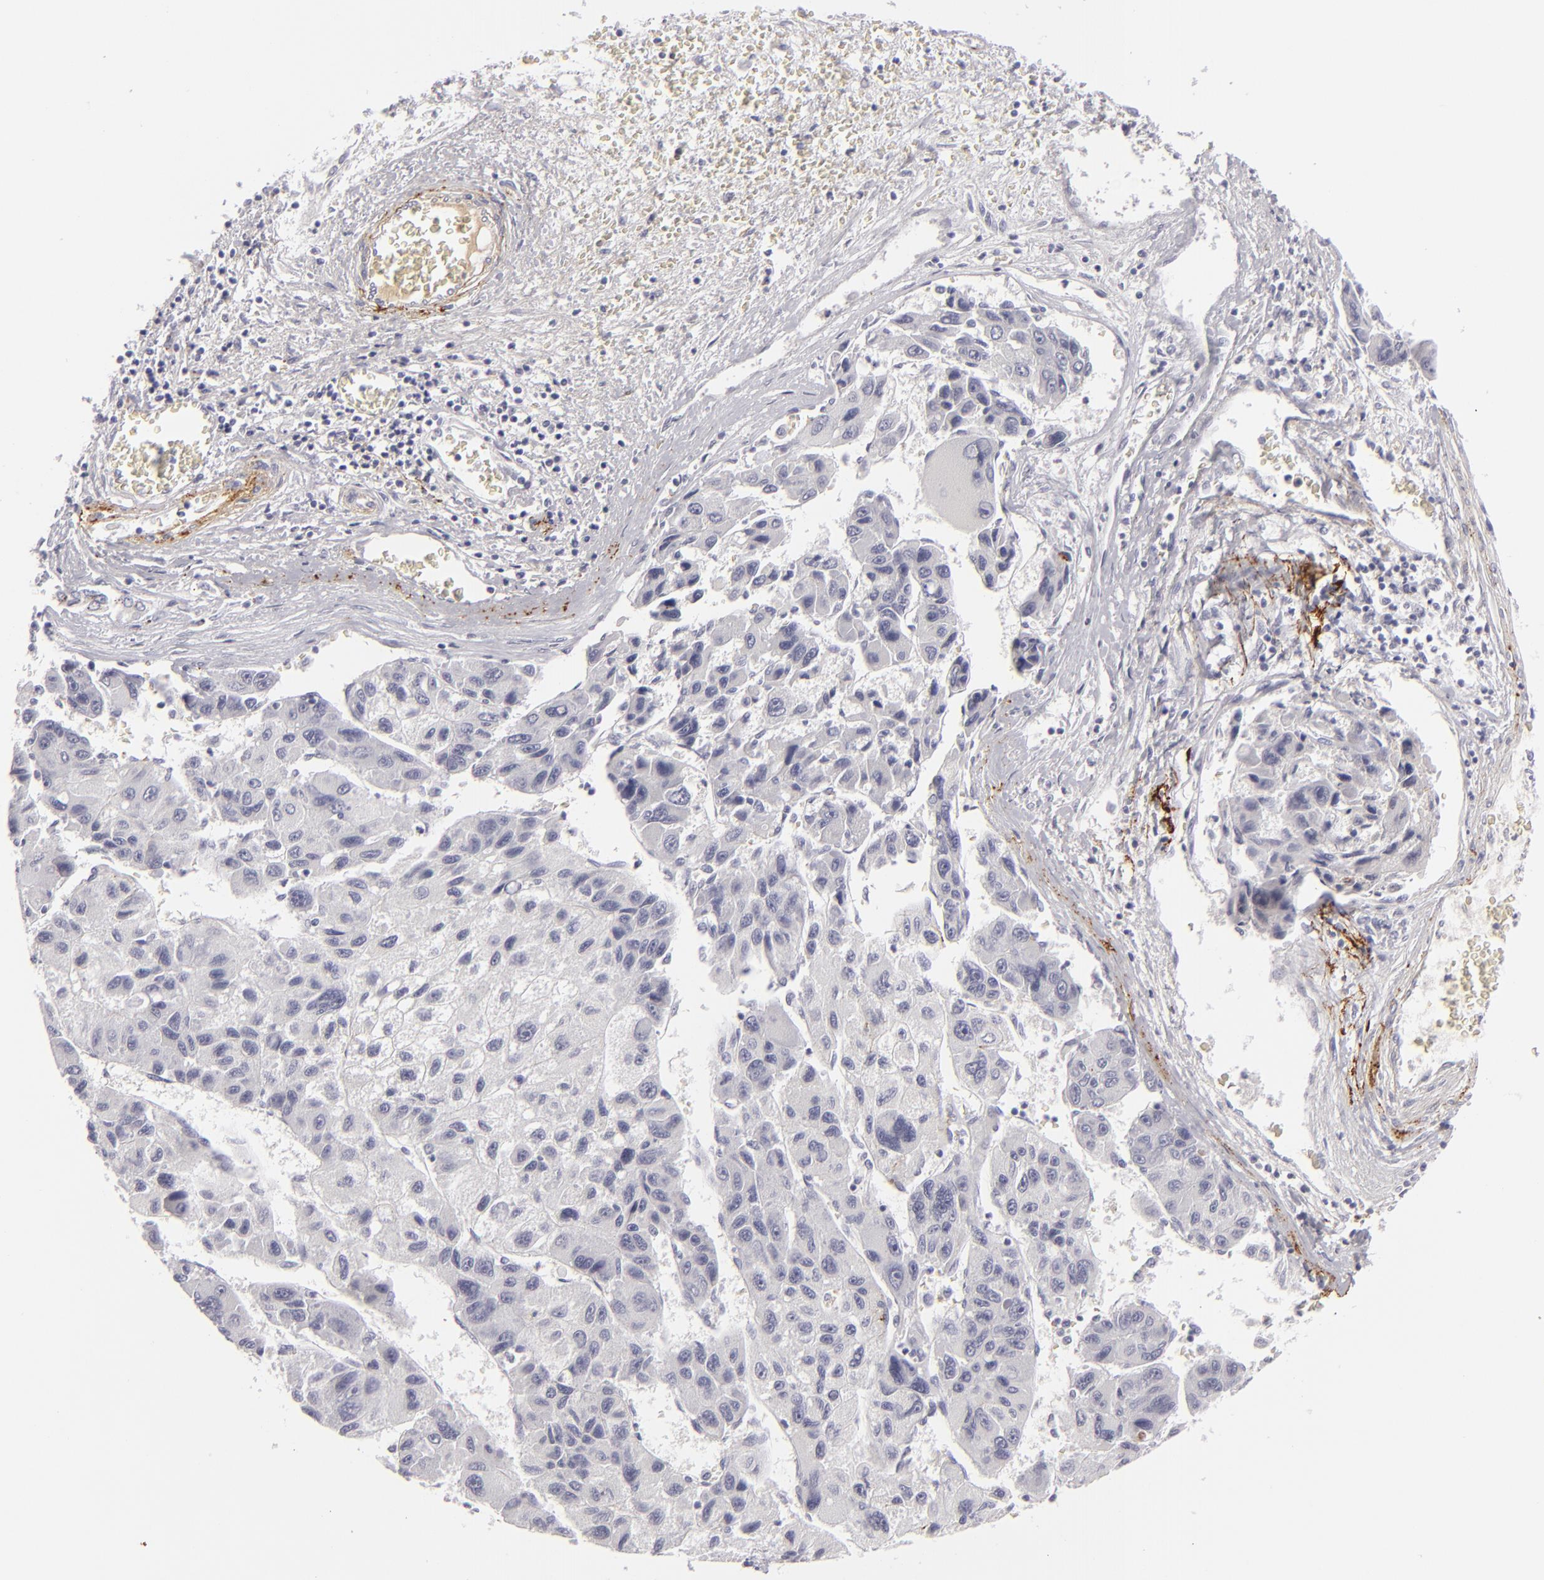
{"staining": {"intensity": "negative", "quantity": "none", "location": "none"}, "tissue": "liver cancer", "cell_type": "Tumor cells", "image_type": "cancer", "snomed": [{"axis": "morphology", "description": "Carcinoma, Hepatocellular, NOS"}, {"axis": "topography", "description": "Liver"}], "caption": "Immunohistochemical staining of human liver hepatocellular carcinoma displays no significant expression in tumor cells.", "gene": "C9", "patient": {"sex": "male", "age": 64}}